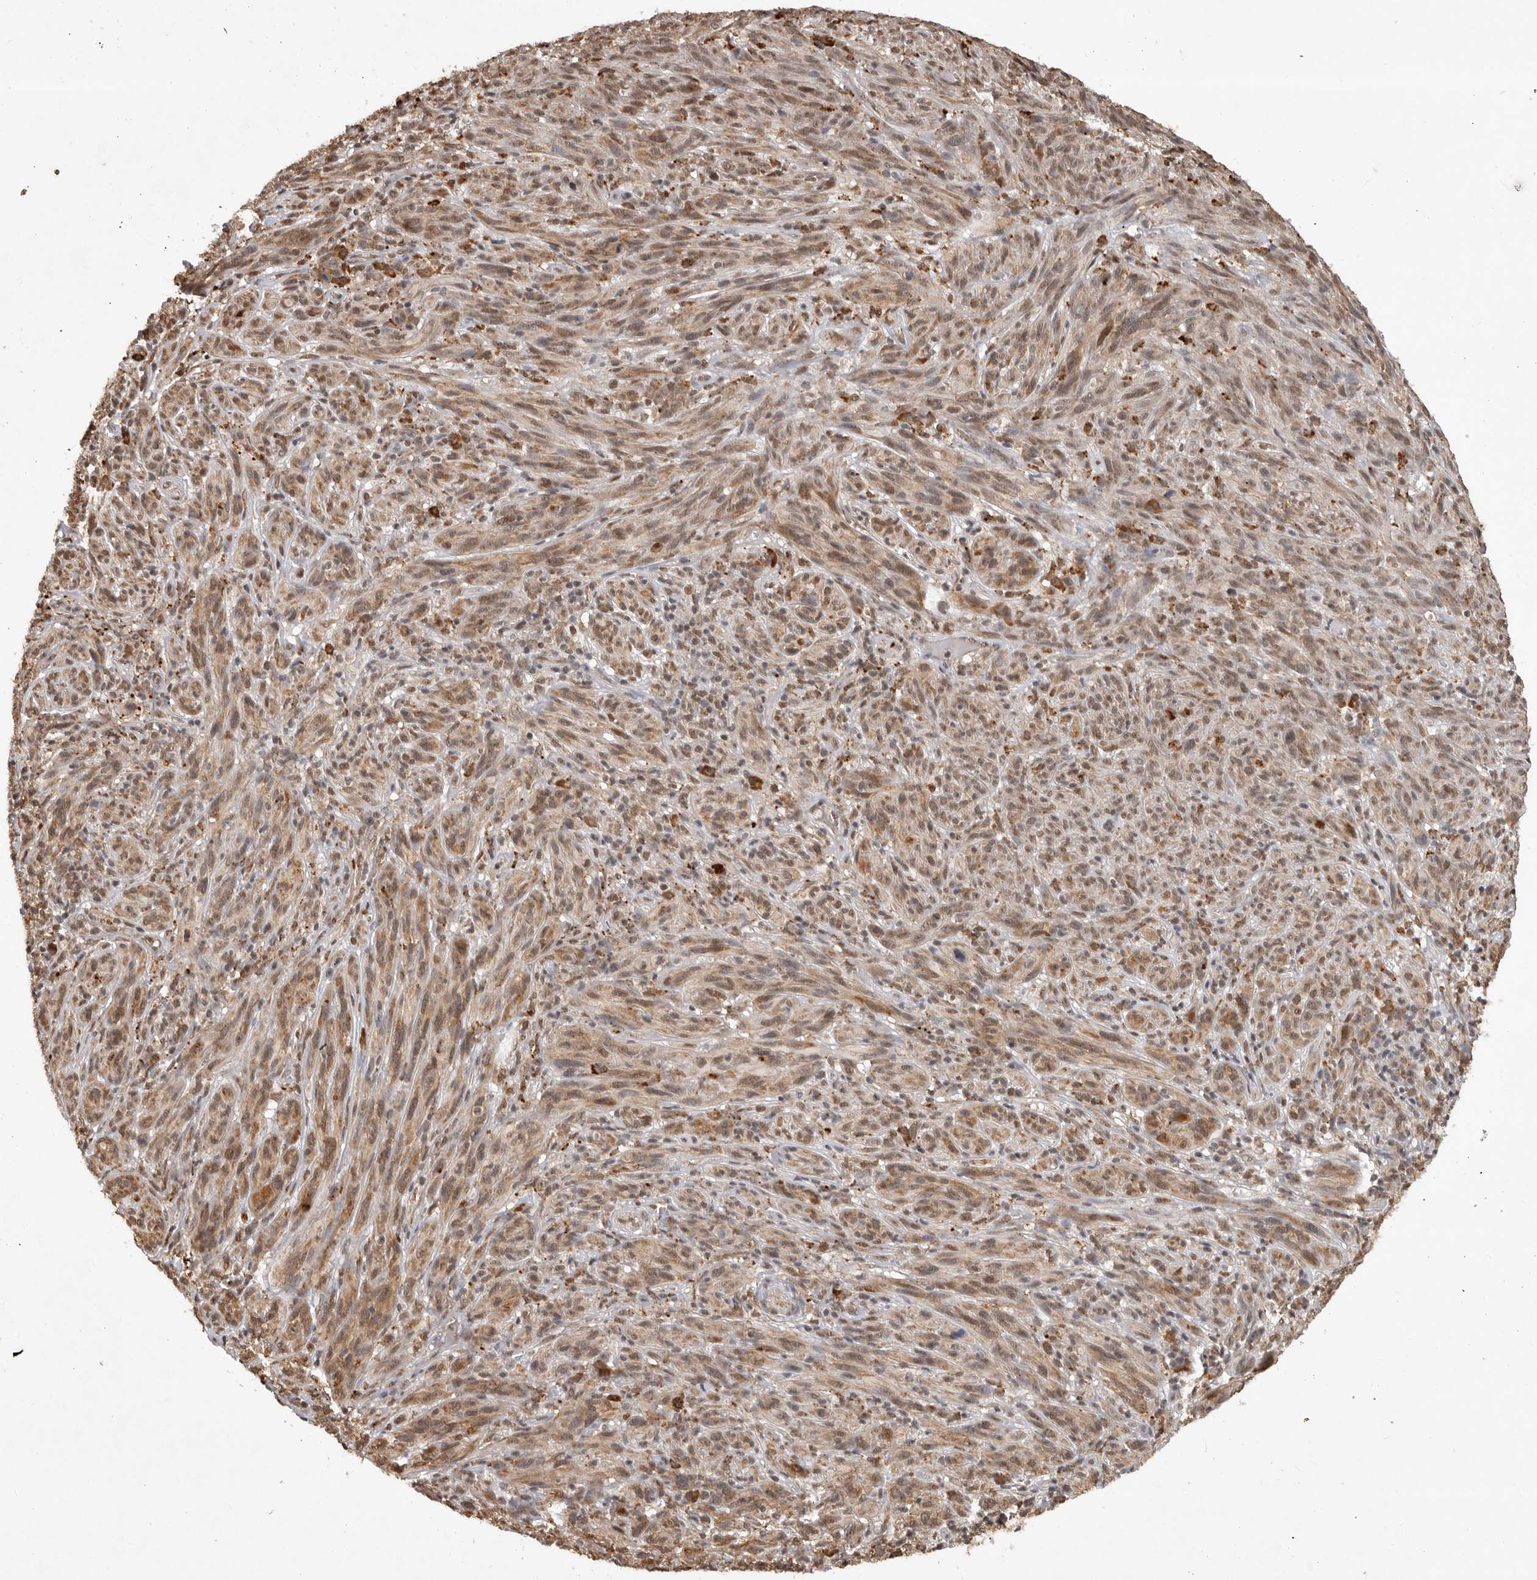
{"staining": {"intensity": "weak", "quantity": ">75%", "location": "cytoplasmic/membranous,nuclear"}, "tissue": "melanoma", "cell_type": "Tumor cells", "image_type": "cancer", "snomed": [{"axis": "morphology", "description": "Malignant melanoma, NOS"}, {"axis": "topography", "description": "Skin of head"}], "caption": "Melanoma tissue displays weak cytoplasmic/membranous and nuclear positivity in approximately >75% of tumor cells", "gene": "ZNF83", "patient": {"sex": "male", "age": 96}}